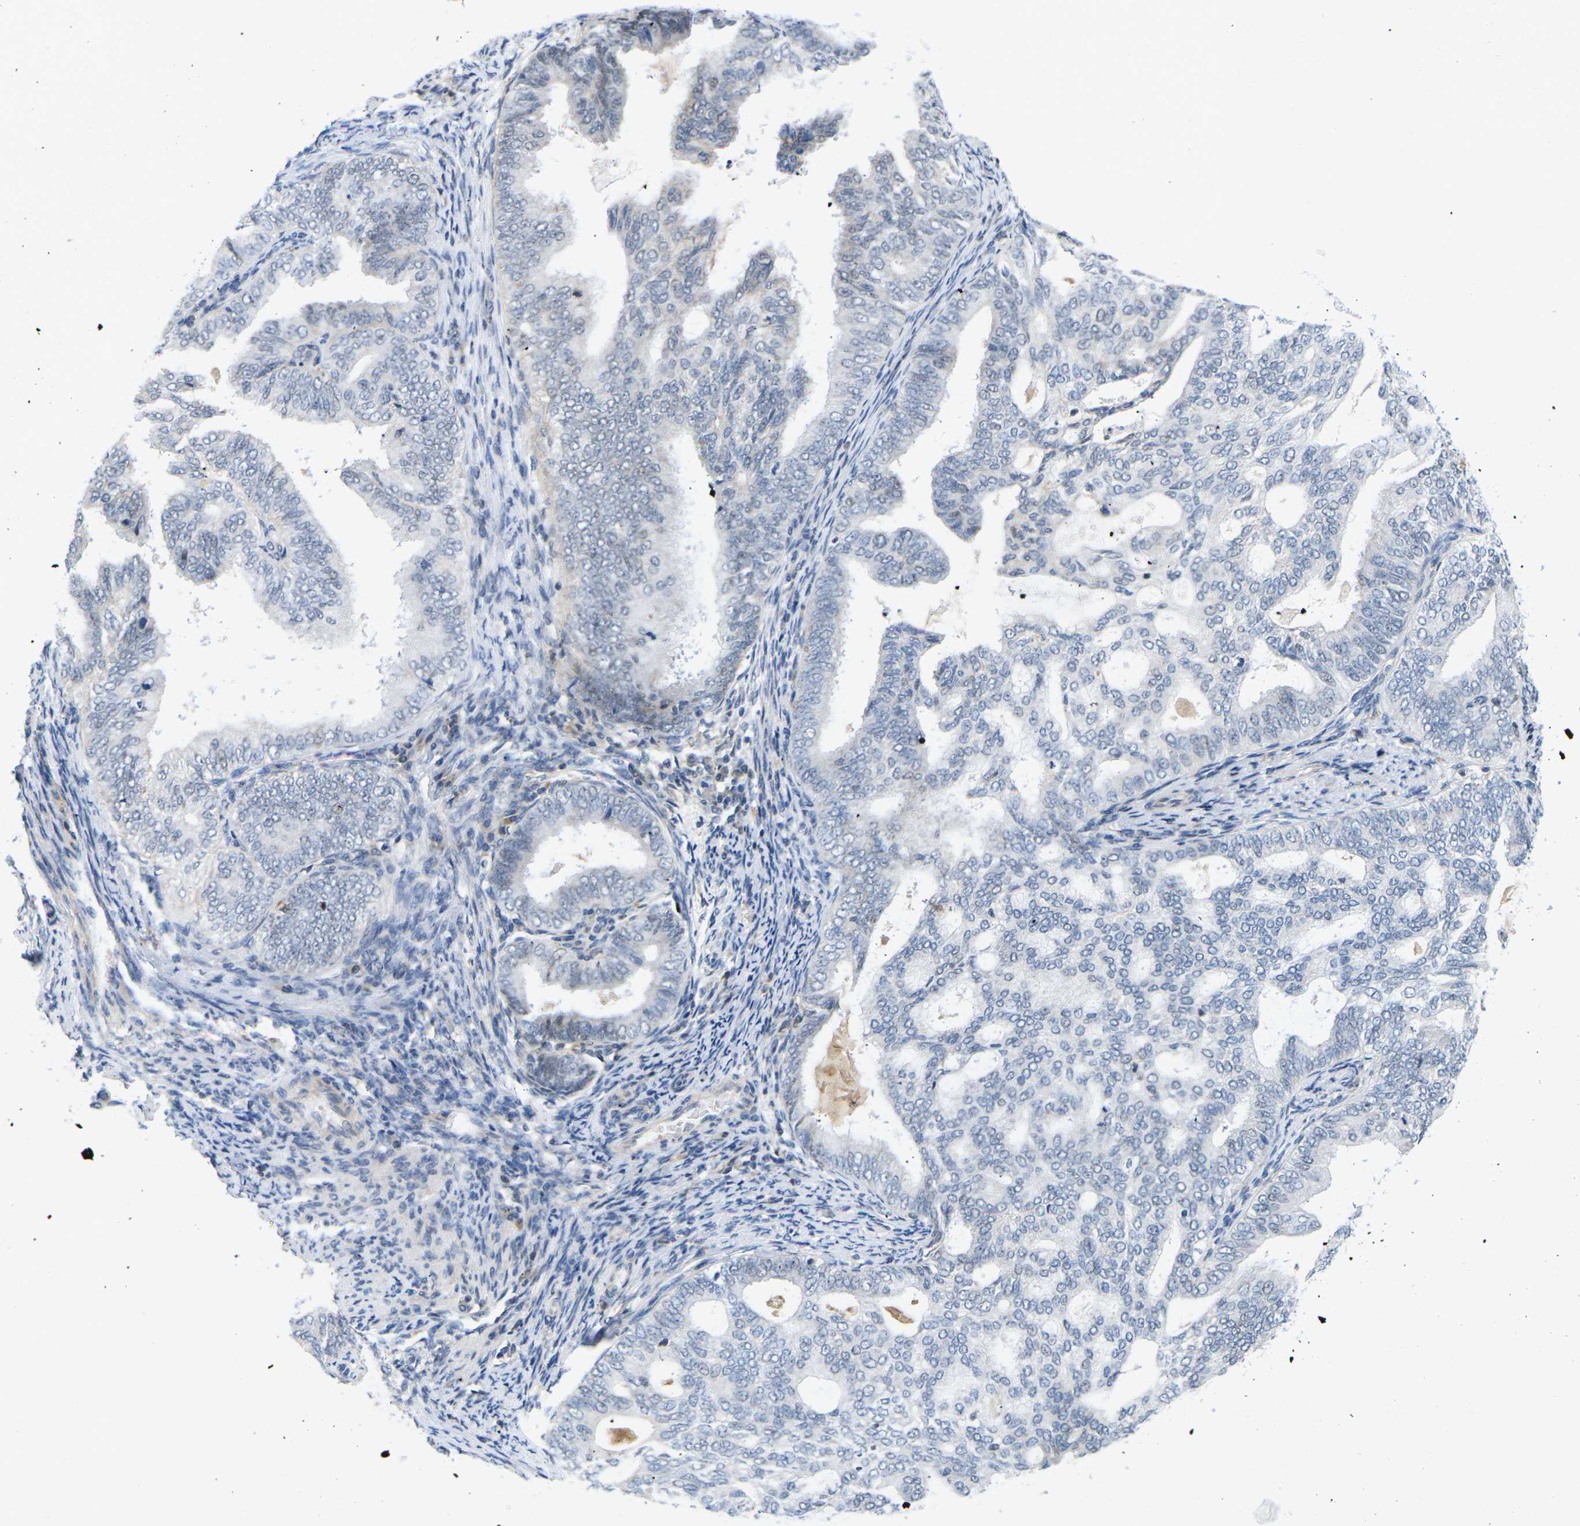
{"staining": {"intensity": "weak", "quantity": "<25%", "location": "cytoplasmic/membranous"}, "tissue": "endometrial cancer", "cell_type": "Tumor cells", "image_type": "cancer", "snomed": [{"axis": "morphology", "description": "Adenocarcinoma, NOS"}, {"axis": "topography", "description": "Endometrium"}], "caption": "Immunohistochemical staining of human endometrial adenocarcinoma shows no significant positivity in tumor cells.", "gene": "OTOF", "patient": {"sex": "female", "age": 58}}